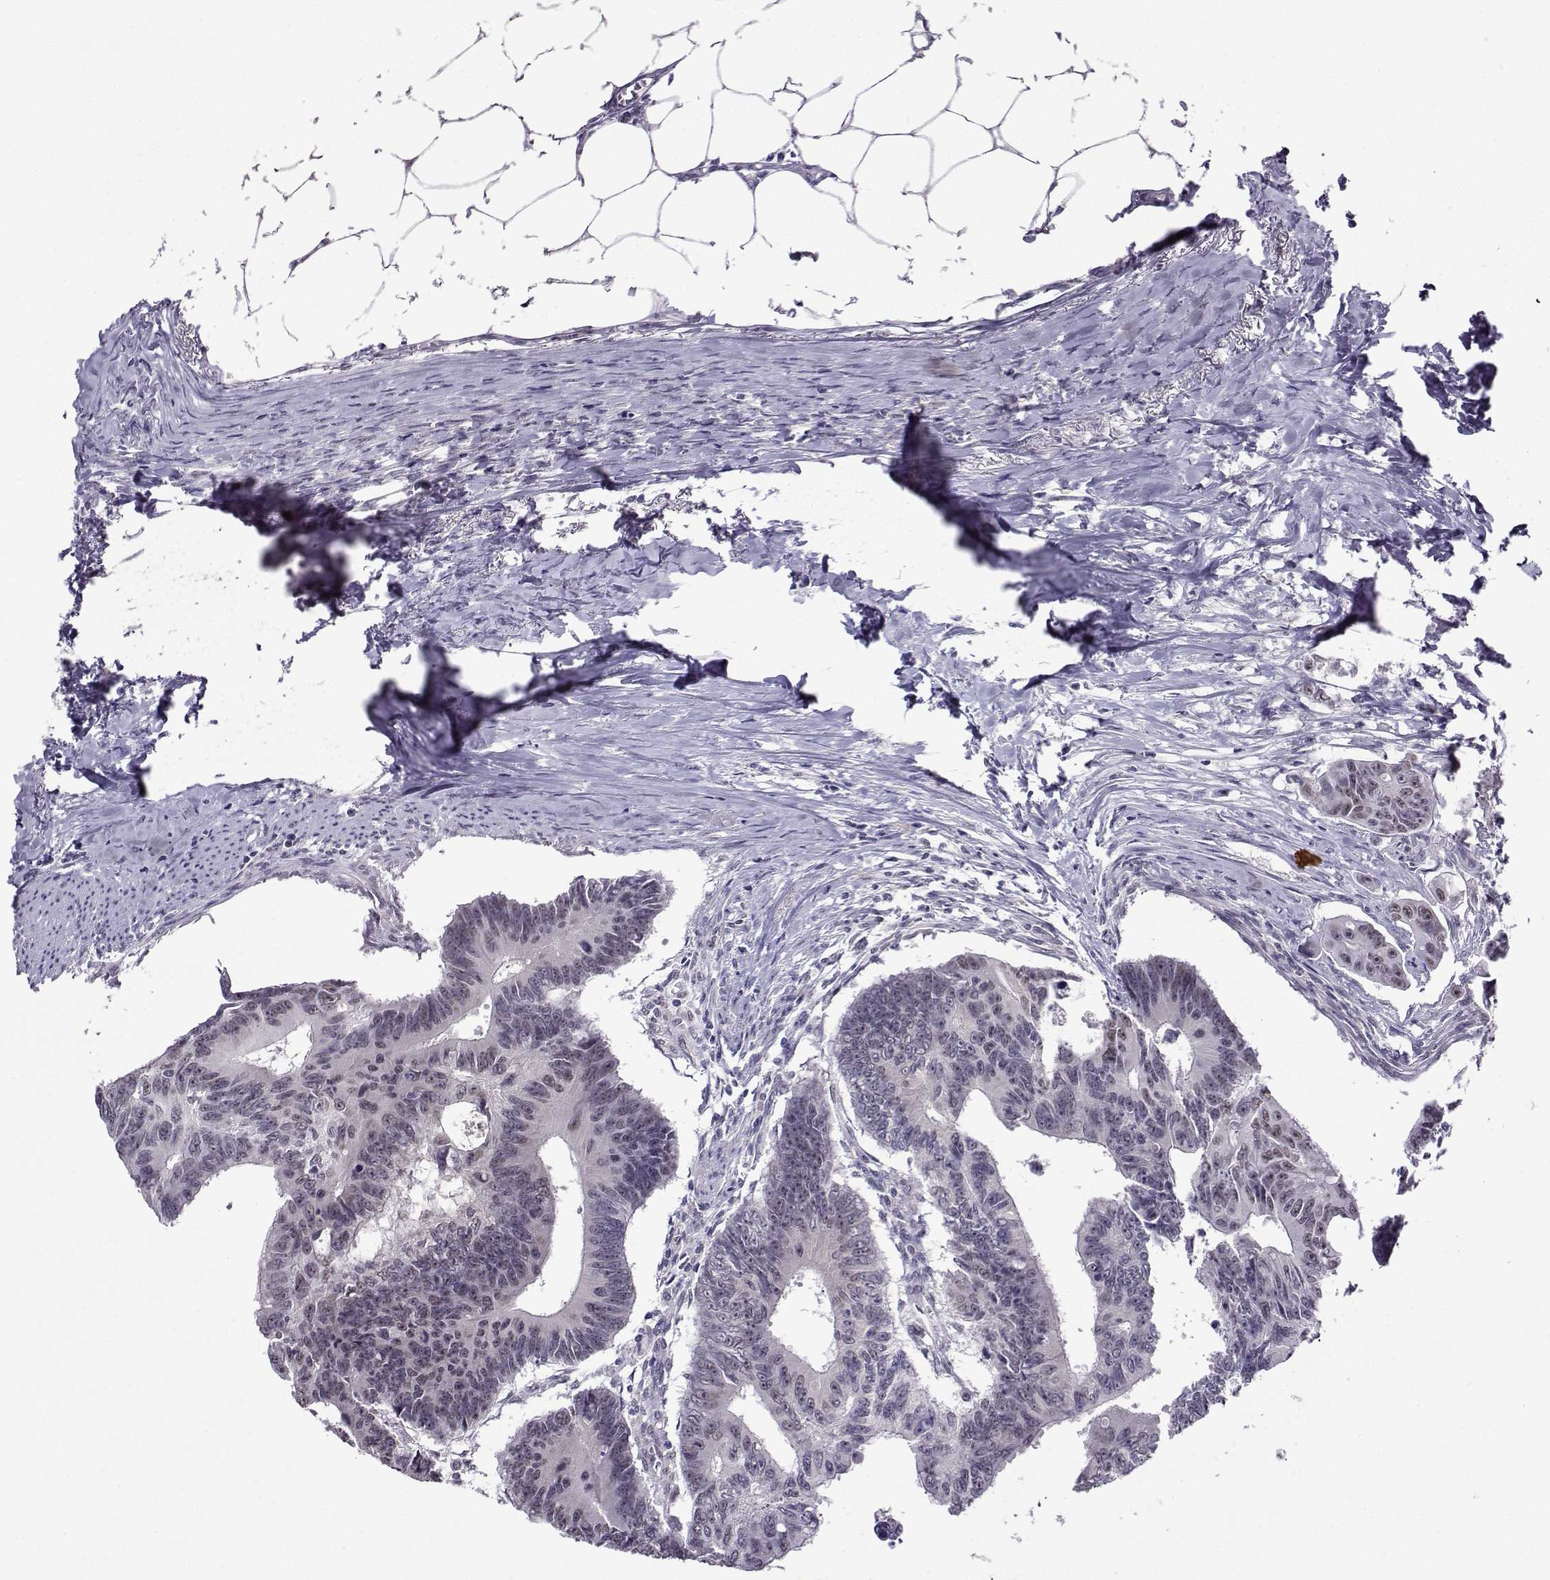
{"staining": {"intensity": "negative", "quantity": "none", "location": "none"}, "tissue": "colorectal cancer", "cell_type": "Tumor cells", "image_type": "cancer", "snomed": [{"axis": "morphology", "description": "Adenocarcinoma, NOS"}, {"axis": "topography", "description": "Colon"}], "caption": "Tumor cells show no significant expression in colorectal cancer (adenocarcinoma).", "gene": "DDX20", "patient": {"sex": "male", "age": 70}}